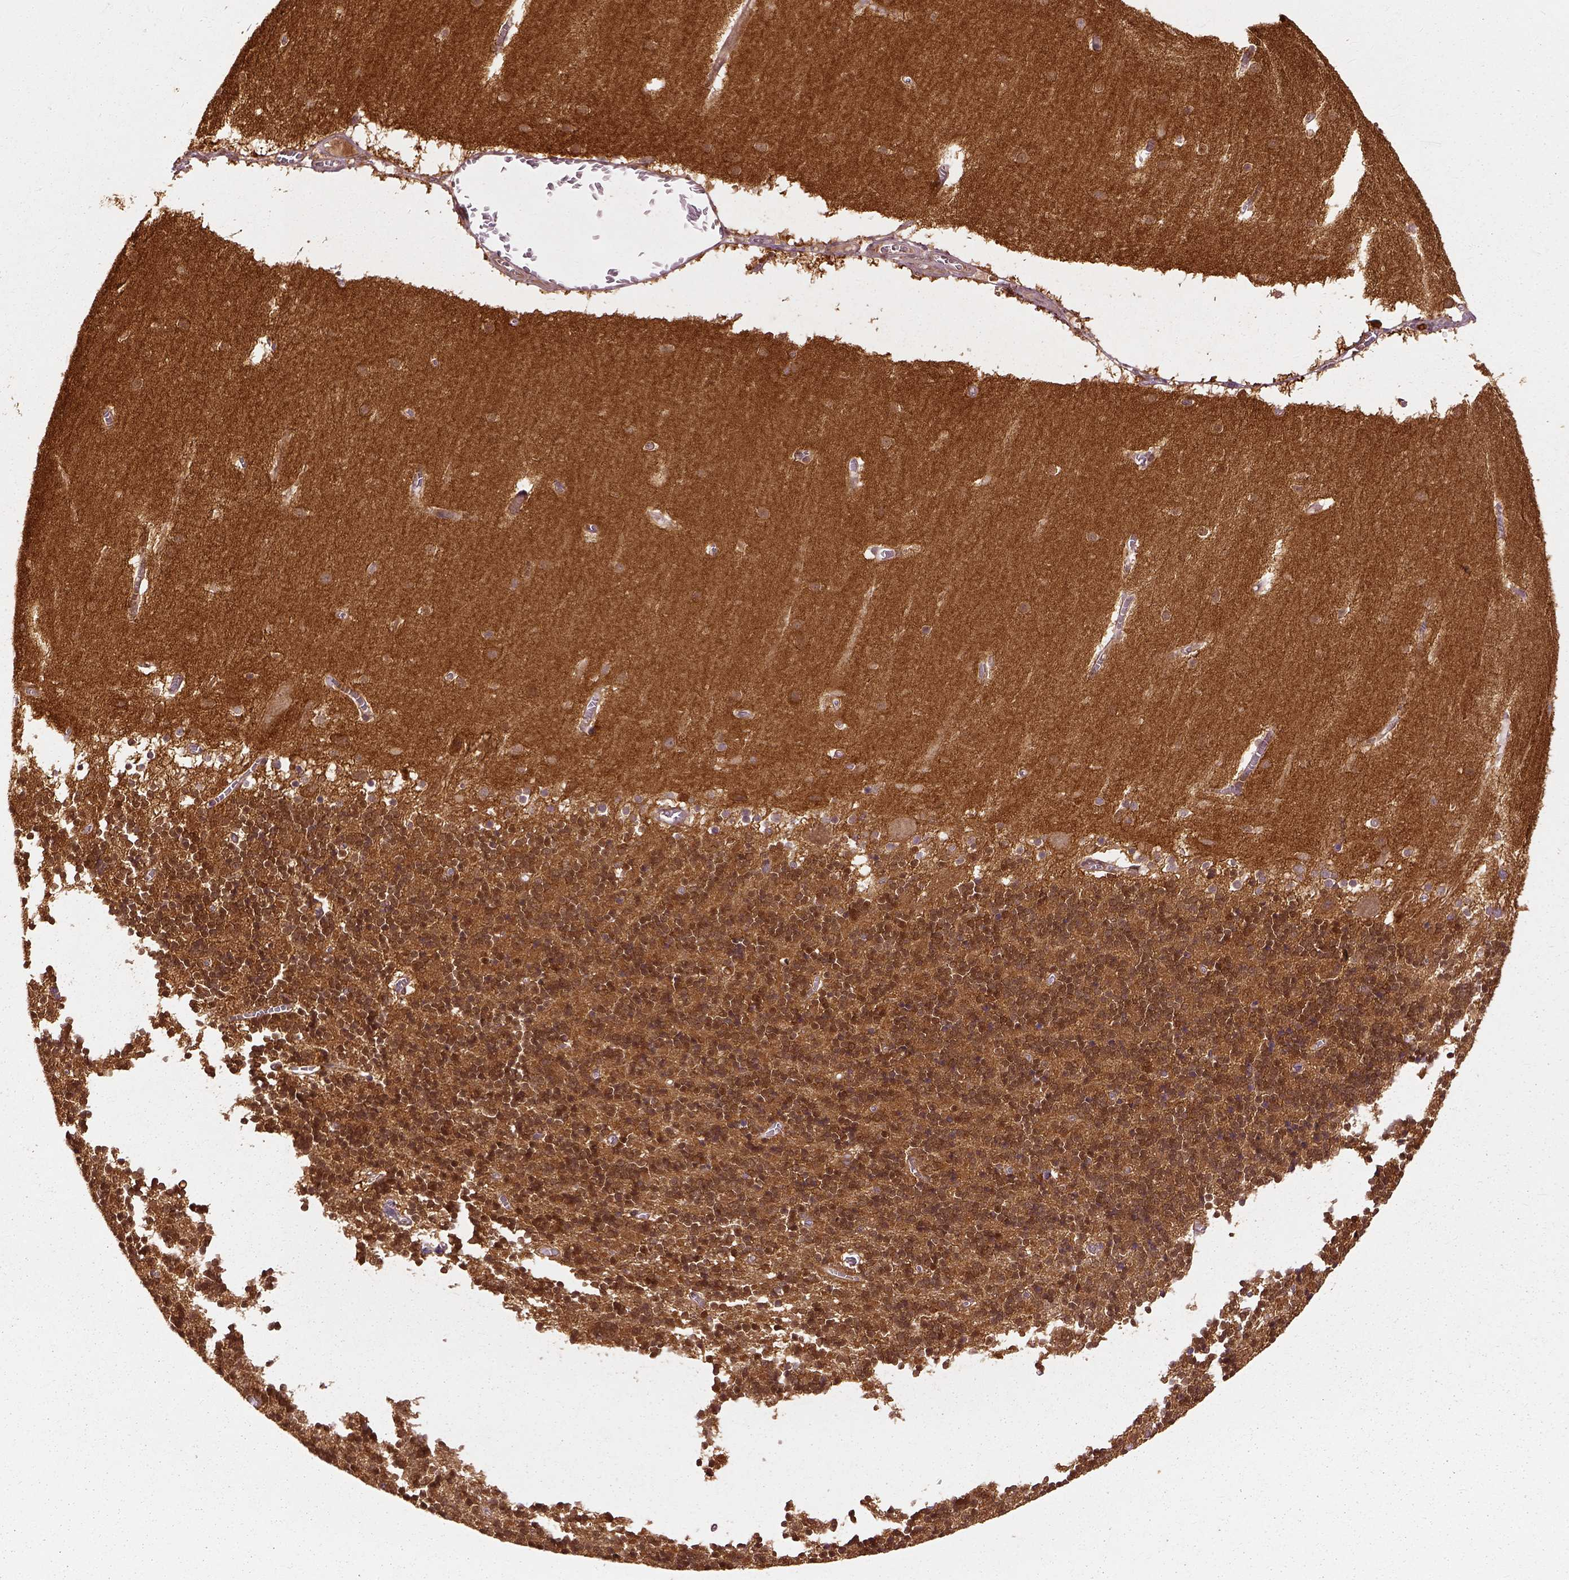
{"staining": {"intensity": "moderate", "quantity": ">75%", "location": "cytoplasmic/membranous"}, "tissue": "cerebellum", "cell_type": "Cells in granular layer", "image_type": "normal", "snomed": [{"axis": "morphology", "description": "Normal tissue, NOS"}, {"axis": "topography", "description": "Cerebellum"}], "caption": "IHC (DAB) staining of unremarkable human cerebellum exhibits moderate cytoplasmic/membranous protein expression in approximately >75% of cells in granular layer. (DAB (3,3'-diaminobenzidine) IHC, brown staining for protein, blue staining for nuclei).", "gene": "GPI", "patient": {"sex": "male", "age": 70}}